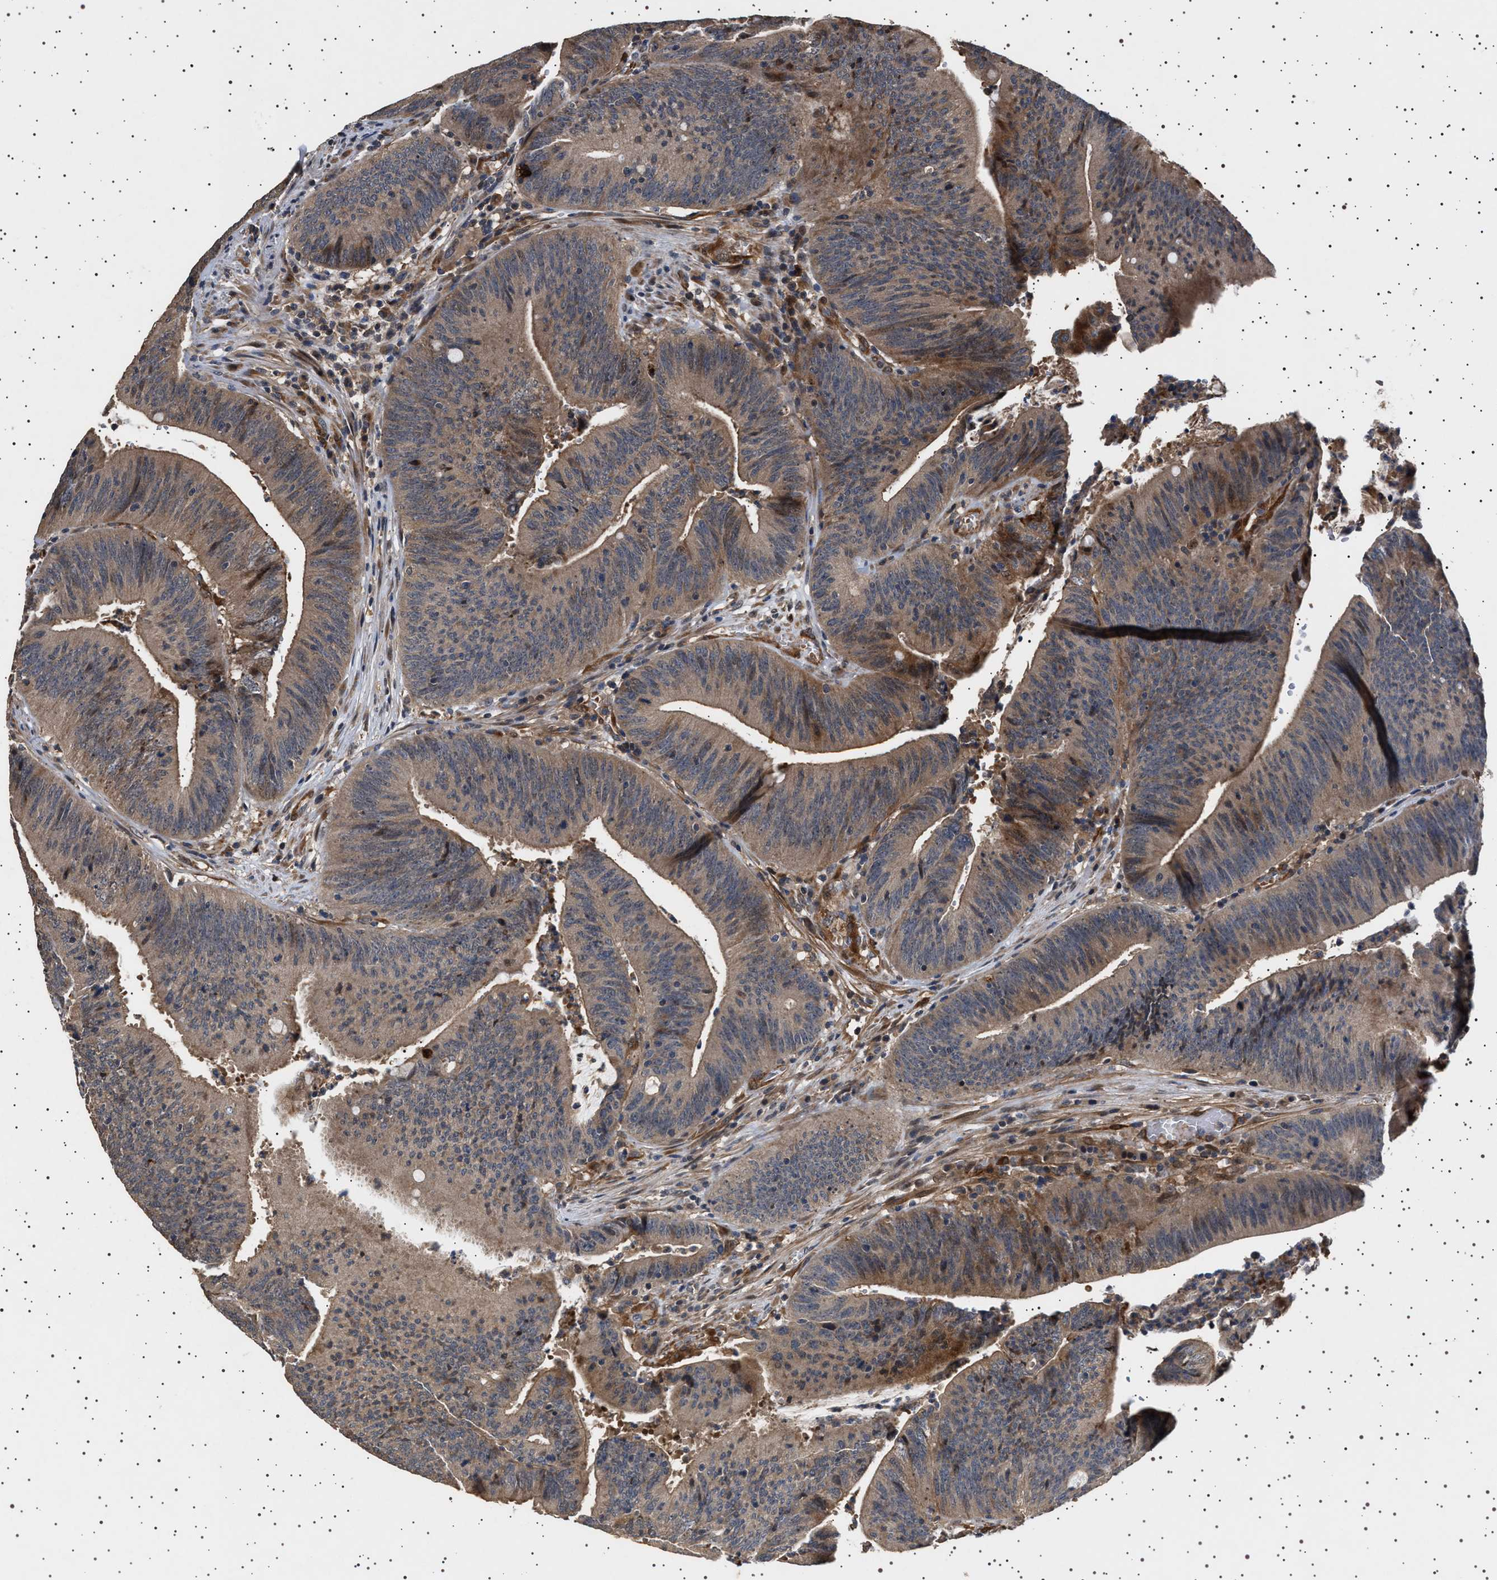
{"staining": {"intensity": "moderate", "quantity": ">75%", "location": "cytoplasmic/membranous"}, "tissue": "colorectal cancer", "cell_type": "Tumor cells", "image_type": "cancer", "snomed": [{"axis": "morphology", "description": "Normal tissue, NOS"}, {"axis": "morphology", "description": "Adenocarcinoma, NOS"}, {"axis": "topography", "description": "Rectum"}], "caption": "A brown stain shows moderate cytoplasmic/membranous positivity of a protein in colorectal cancer (adenocarcinoma) tumor cells.", "gene": "GUCY1B1", "patient": {"sex": "female", "age": 66}}